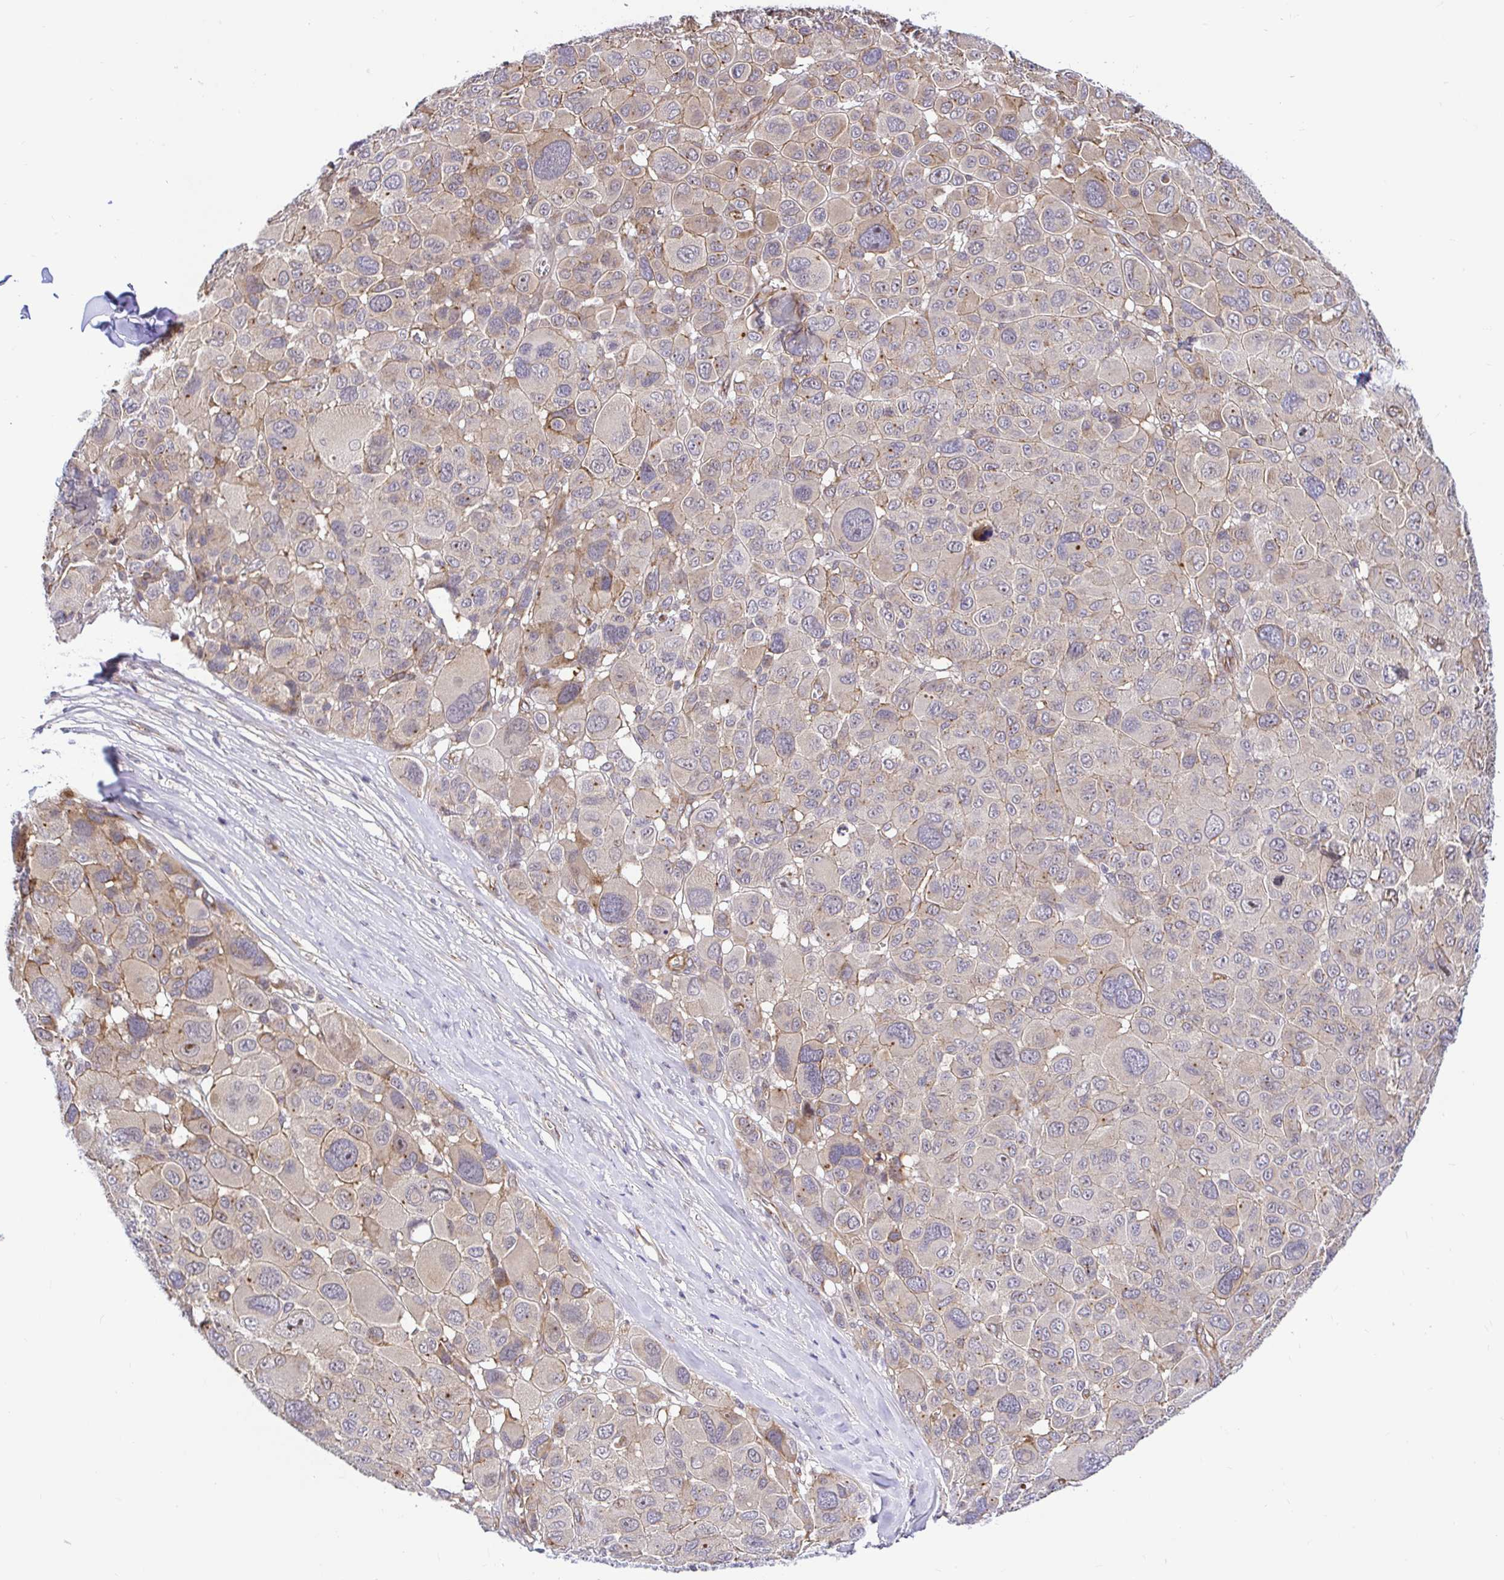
{"staining": {"intensity": "weak", "quantity": "<25%", "location": "cytoplasmic/membranous"}, "tissue": "melanoma", "cell_type": "Tumor cells", "image_type": "cancer", "snomed": [{"axis": "morphology", "description": "Malignant melanoma, NOS"}, {"axis": "topography", "description": "Skin"}], "caption": "Immunohistochemistry histopathology image of neoplastic tissue: human melanoma stained with DAB shows no significant protein staining in tumor cells.", "gene": "TRIM55", "patient": {"sex": "female", "age": 66}}